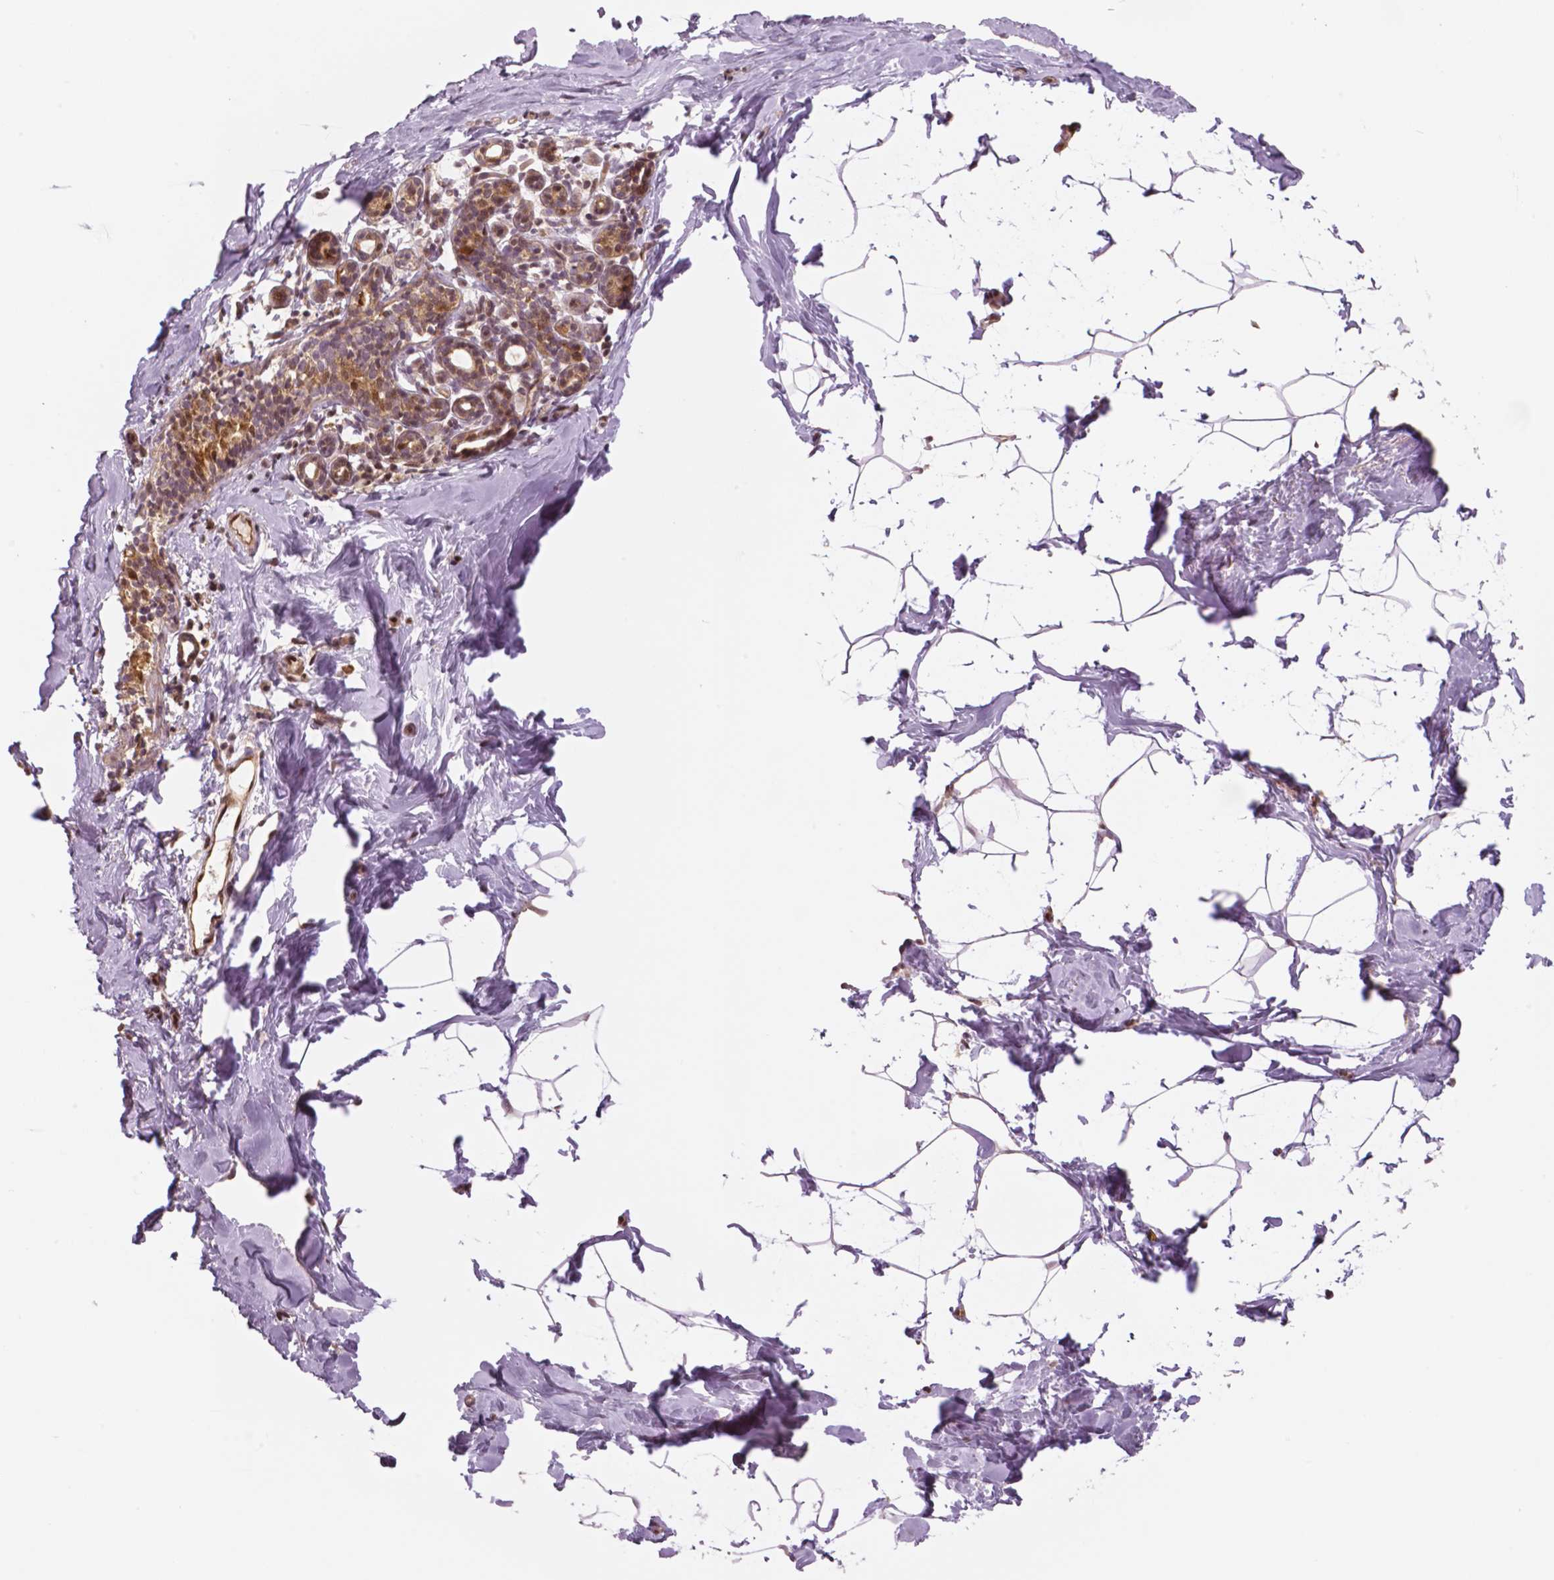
{"staining": {"intensity": "moderate", "quantity": ">75%", "location": "nuclear"}, "tissue": "breast", "cell_type": "Adipocytes", "image_type": "normal", "snomed": [{"axis": "morphology", "description": "Normal tissue, NOS"}, {"axis": "topography", "description": "Breast"}], "caption": "A brown stain highlights moderate nuclear positivity of a protein in adipocytes of normal breast.", "gene": "STAT3", "patient": {"sex": "female", "age": 32}}